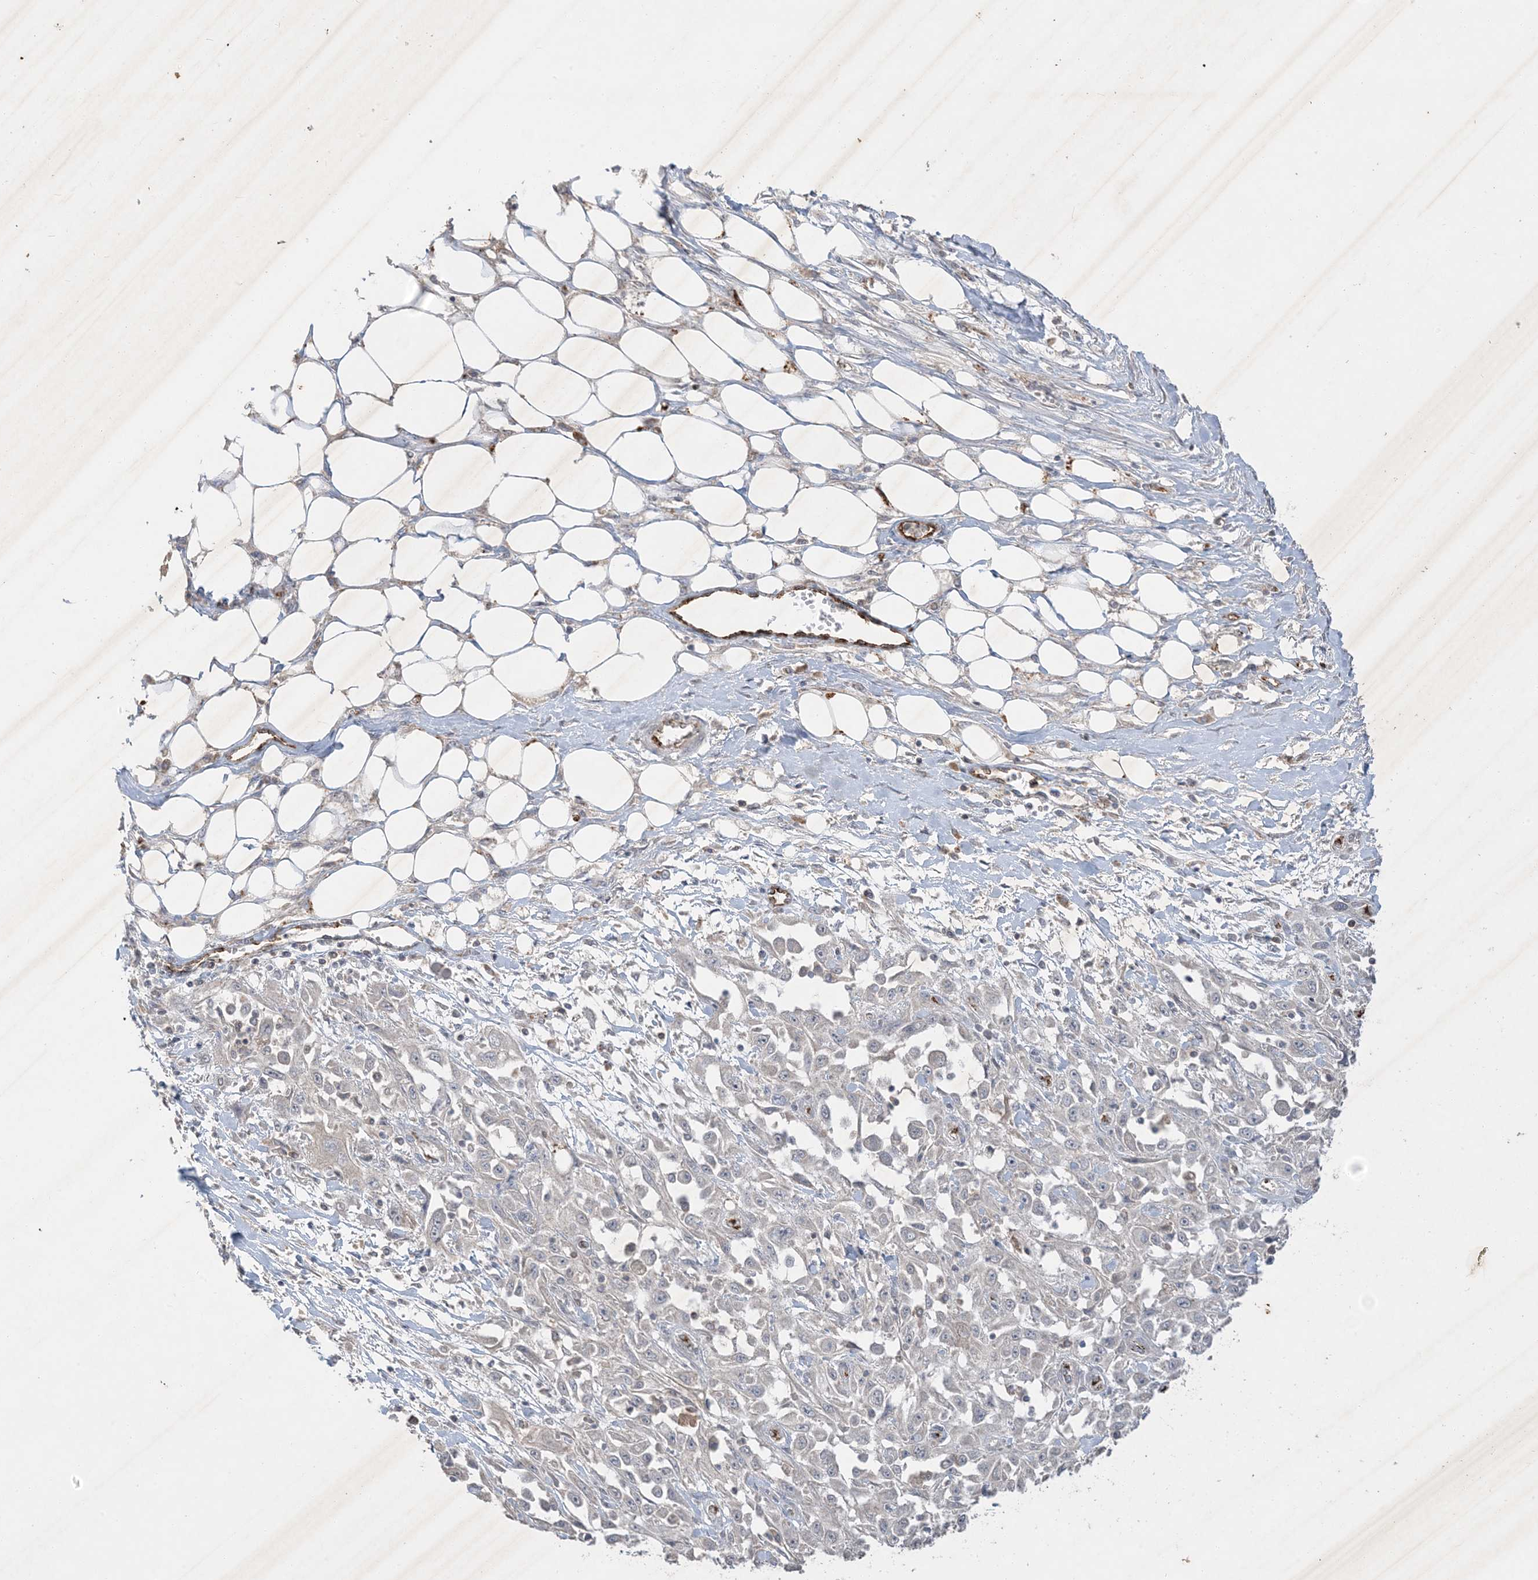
{"staining": {"intensity": "negative", "quantity": "none", "location": "none"}, "tissue": "skin cancer", "cell_type": "Tumor cells", "image_type": "cancer", "snomed": [{"axis": "morphology", "description": "Squamous cell carcinoma, NOS"}, {"axis": "morphology", "description": "Squamous cell carcinoma, metastatic, NOS"}, {"axis": "topography", "description": "Skin"}, {"axis": "topography", "description": "Lymph node"}], "caption": "Histopathology image shows no significant protein positivity in tumor cells of skin cancer. (DAB (3,3'-diaminobenzidine) IHC visualized using brightfield microscopy, high magnification).", "gene": "PRSS36", "patient": {"sex": "male", "age": 75}}